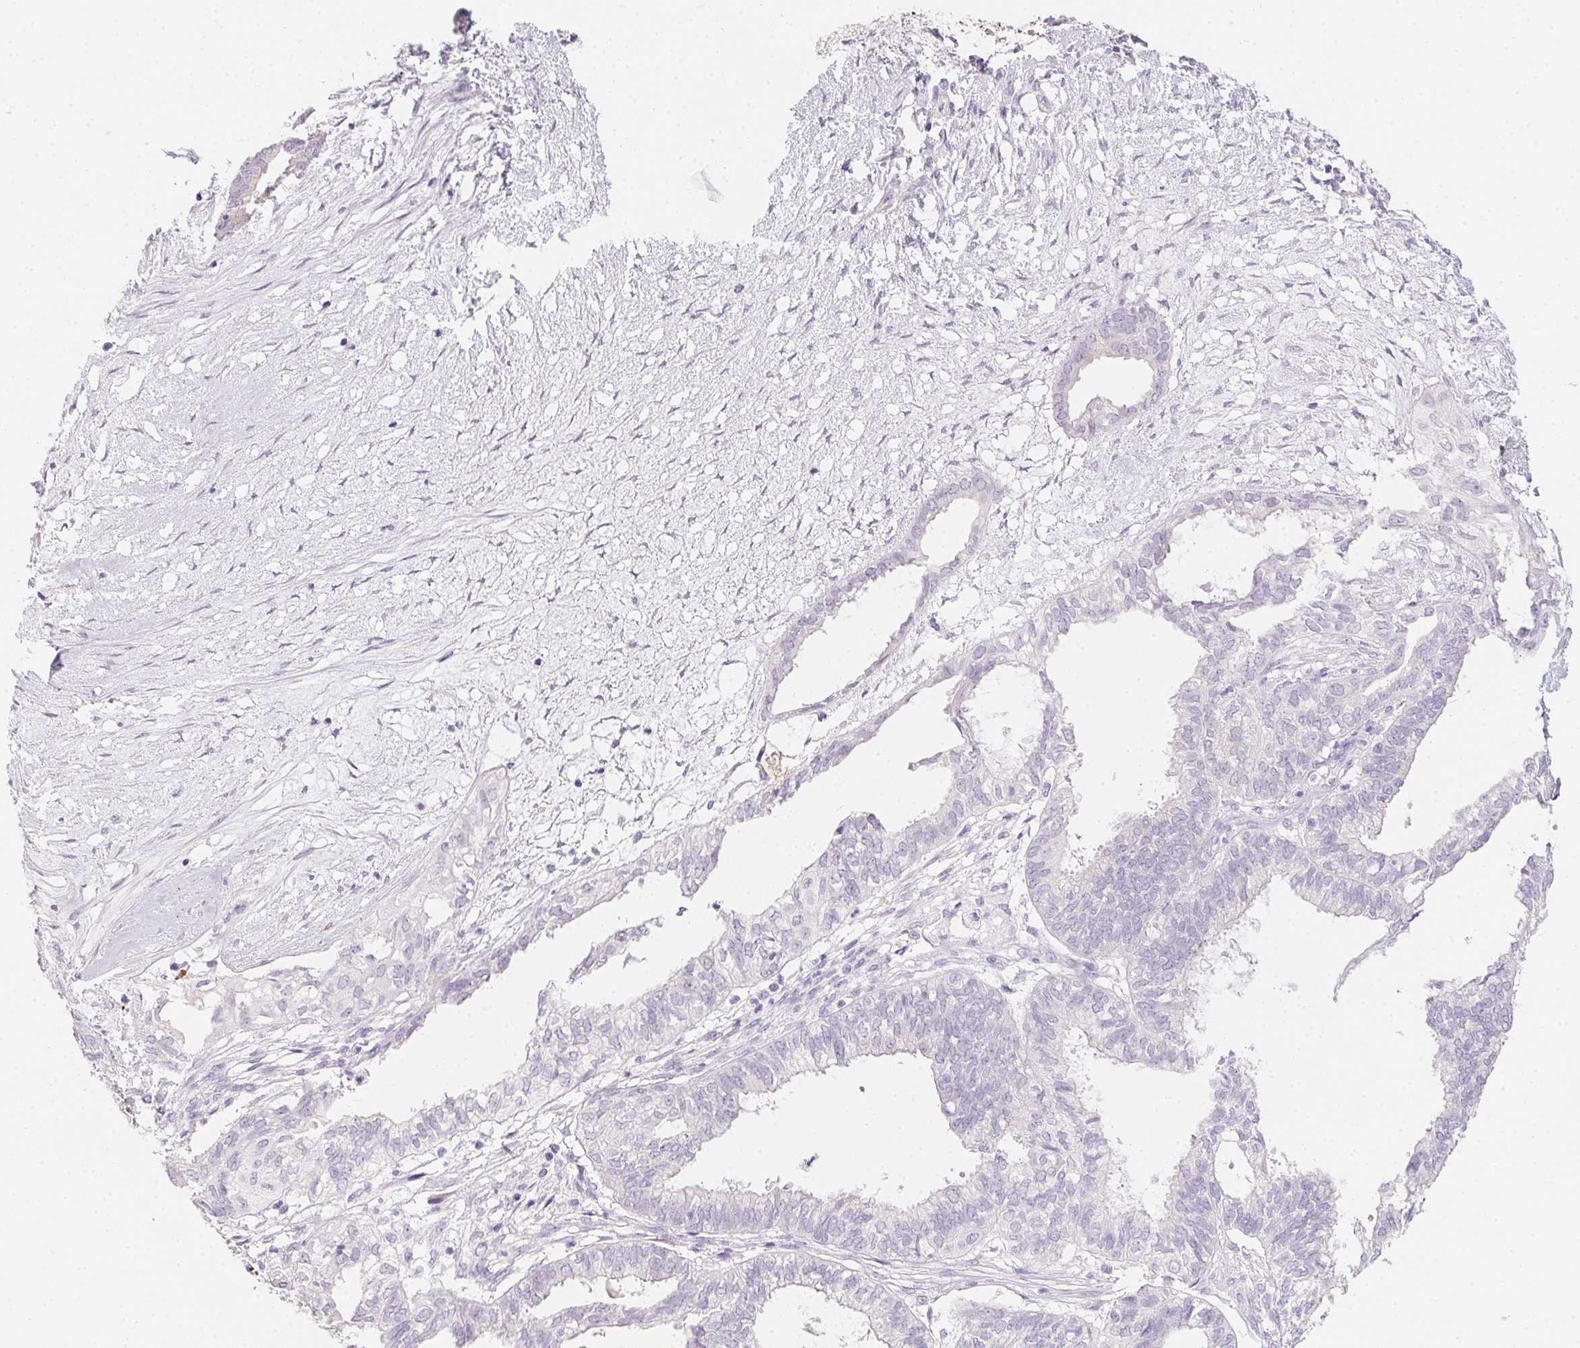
{"staining": {"intensity": "negative", "quantity": "none", "location": "none"}, "tissue": "ovarian cancer", "cell_type": "Tumor cells", "image_type": "cancer", "snomed": [{"axis": "morphology", "description": "Carcinoma, endometroid"}, {"axis": "topography", "description": "Ovary"}], "caption": "Immunohistochemical staining of human ovarian cancer (endometroid carcinoma) shows no significant positivity in tumor cells.", "gene": "MYL4", "patient": {"sex": "female", "age": 64}}